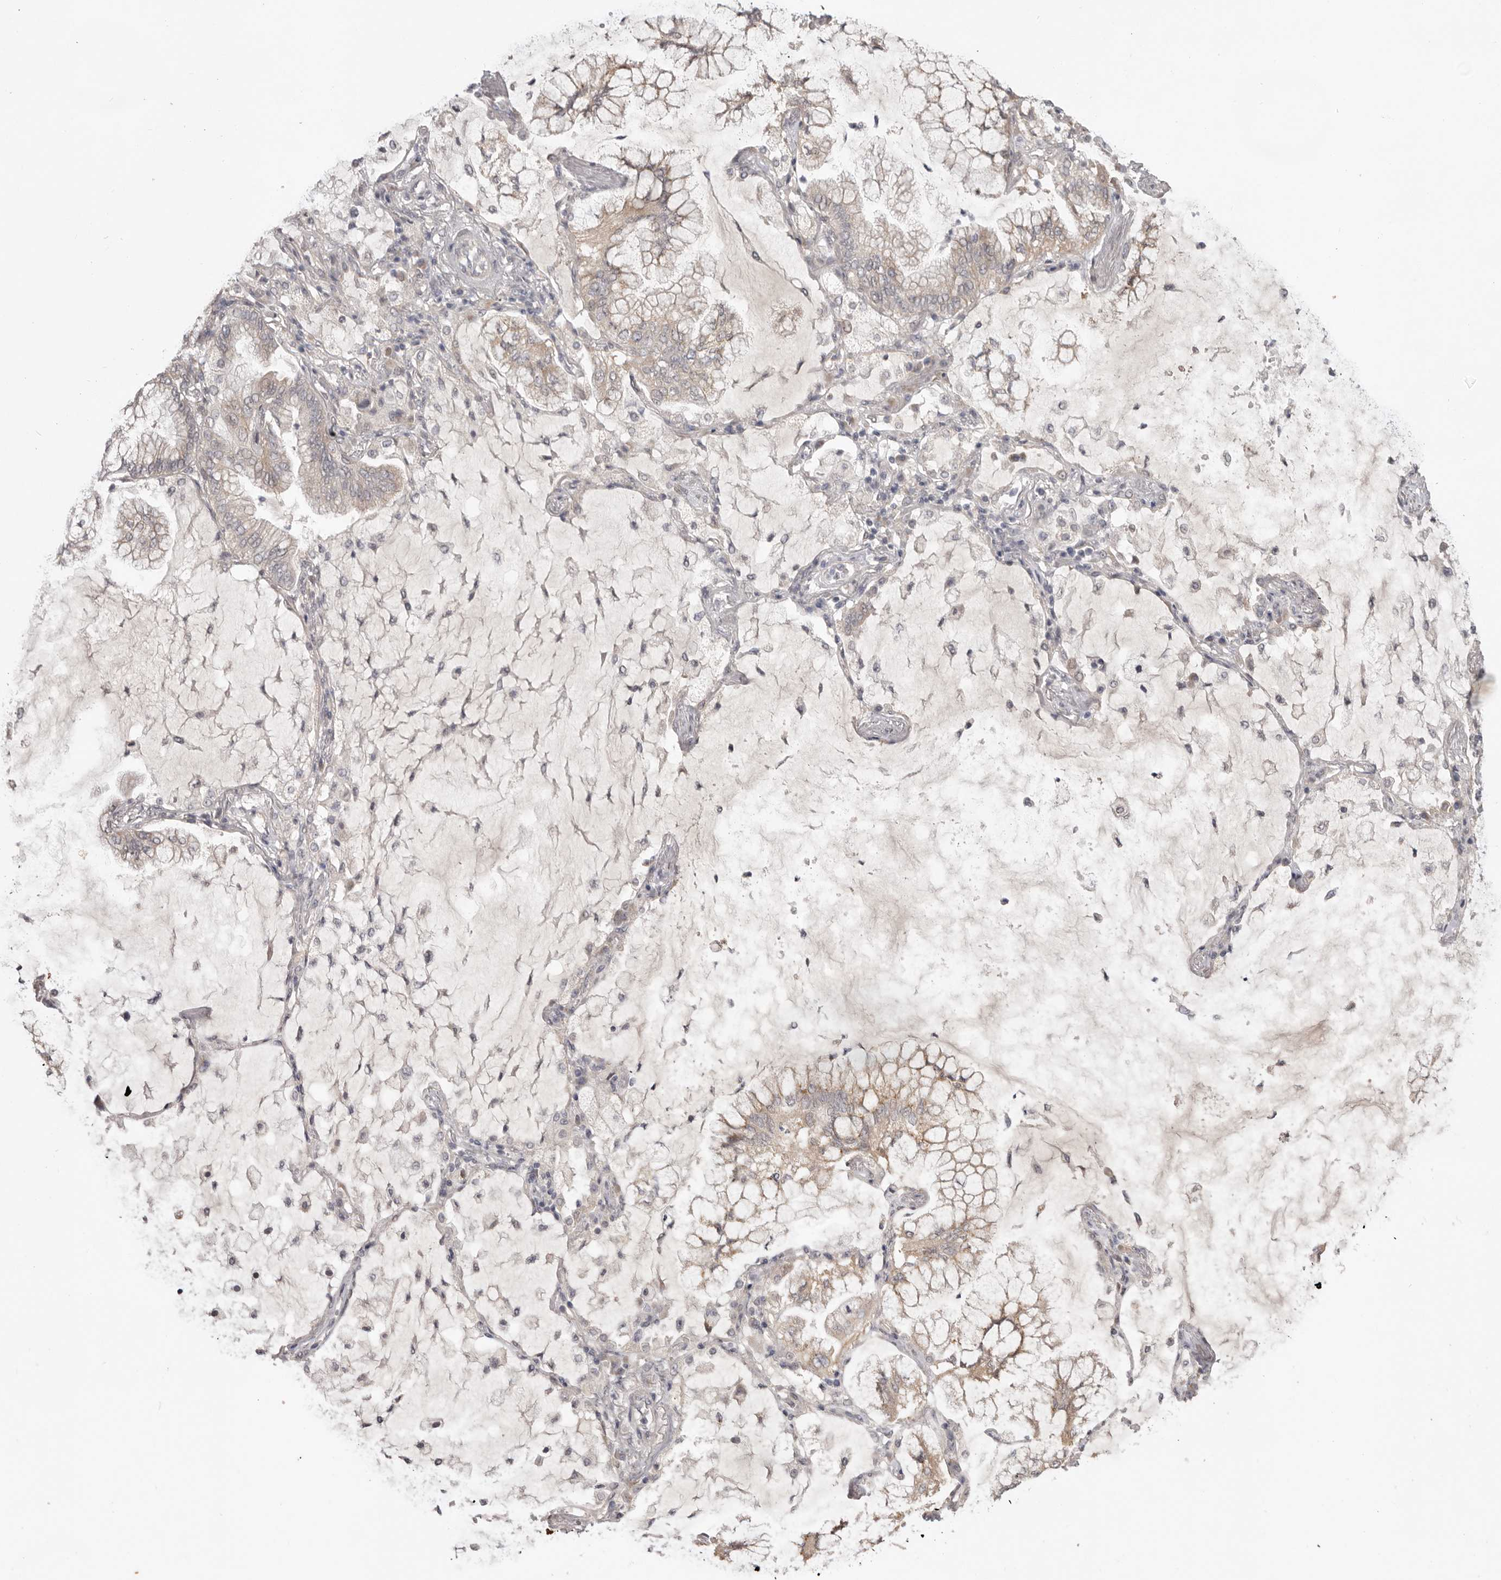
{"staining": {"intensity": "weak", "quantity": "25%-75%", "location": "cytoplasmic/membranous"}, "tissue": "lung cancer", "cell_type": "Tumor cells", "image_type": "cancer", "snomed": [{"axis": "morphology", "description": "Adenocarcinoma, NOS"}, {"axis": "topography", "description": "Lung"}], "caption": "A low amount of weak cytoplasmic/membranous positivity is appreciated in approximately 25%-75% of tumor cells in adenocarcinoma (lung) tissue.", "gene": "NSUN4", "patient": {"sex": "female", "age": 70}}